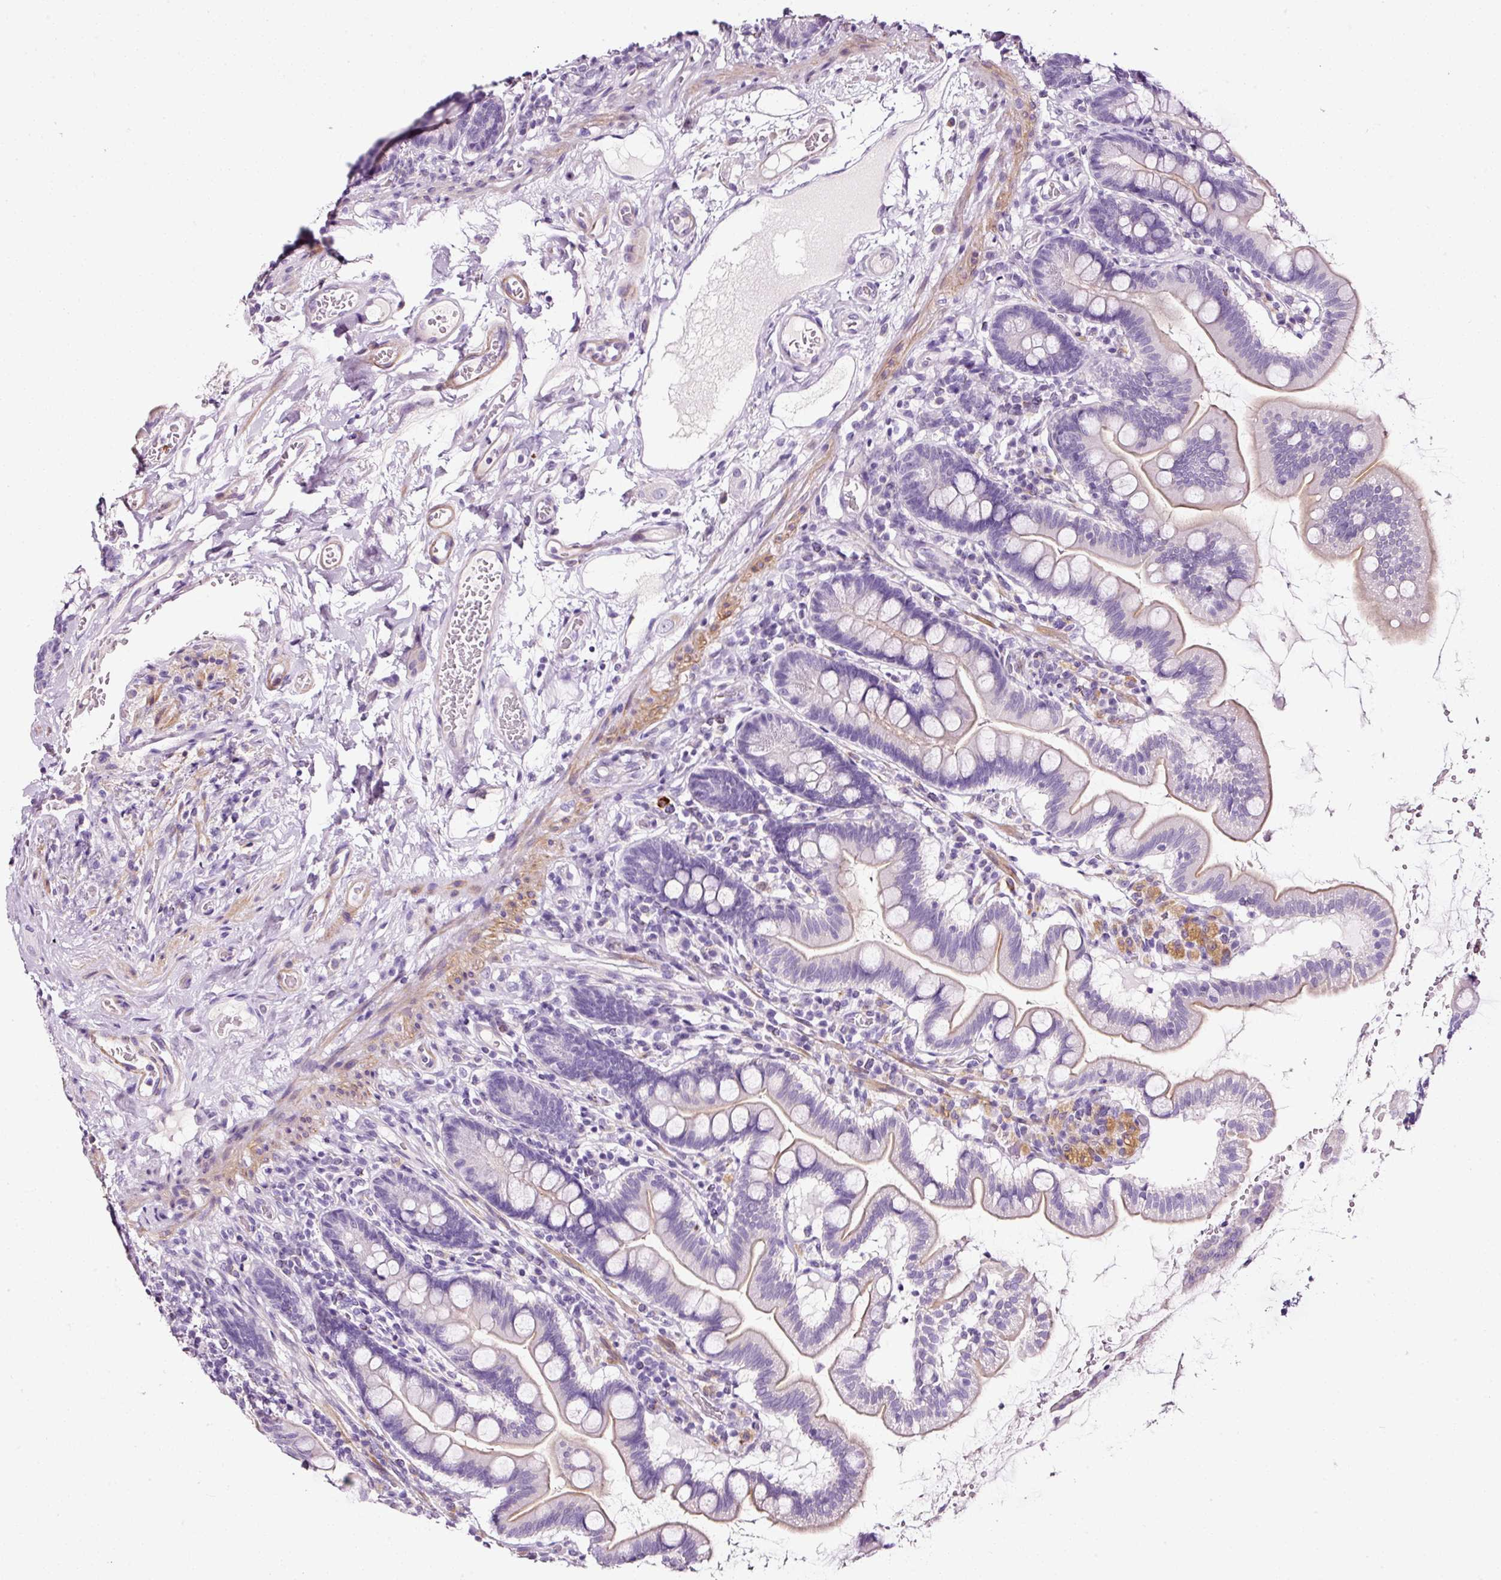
{"staining": {"intensity": "negative", "quantity": "none", "location": "none"}, "tissue": "small intestine", "cell_type": "Glandular cells", "image_type": "normal", "snomed": [{"axis": "morphology", "description": "Normal tissue, NOS"}, {"axis": "topography", "description": "Small intestine"}], "caption": "This is a histopathology image of IHC staining of normal small intestine, which shows no positivity in glandular cells.", "gene": "CYB561A3", "patient": {"sex": "female", "age": 64}}